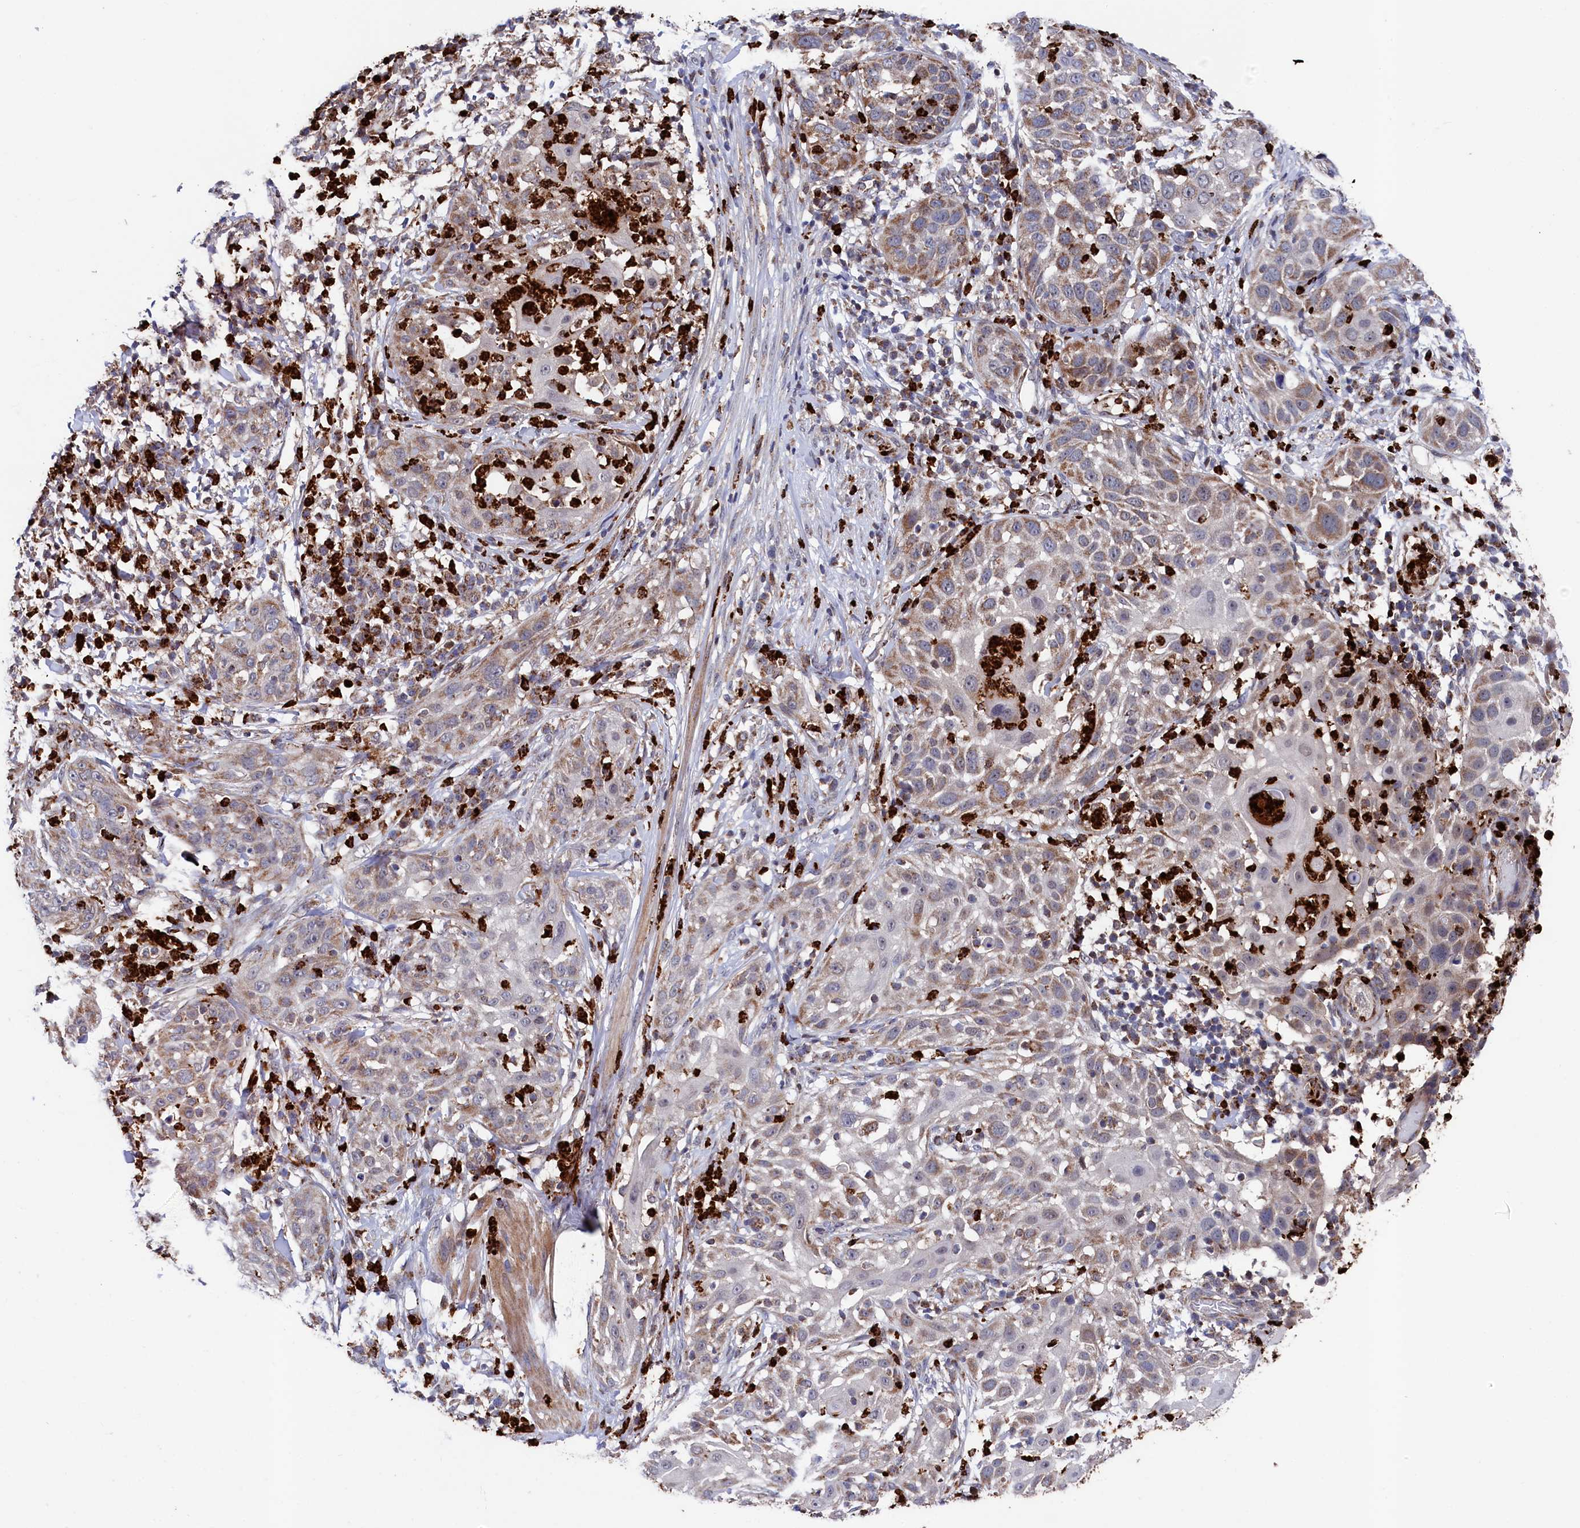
{"staining": {"intensity": "moderate", "quantity": "<25%", "location": "cytoplasmic/membranous"}, "tissue": "skin cancer", "cell_type": "Tumor cells", "image_type": "cancer", "snomed": [{"axis": "morphology", "description": "Squamous cell carcinoma, NOS"}, {"axis": "topography", "description": "Skin"}], "caption": "Skin cancer (squamous cell carcinoma) was stained to show a protein in brown. There is low levels of moderate cytoplasmic/membranous expression in approximately <25% of tumor cells.", "gene": "CHCHD1", "patient": {"sex": "female", "age": 44}}